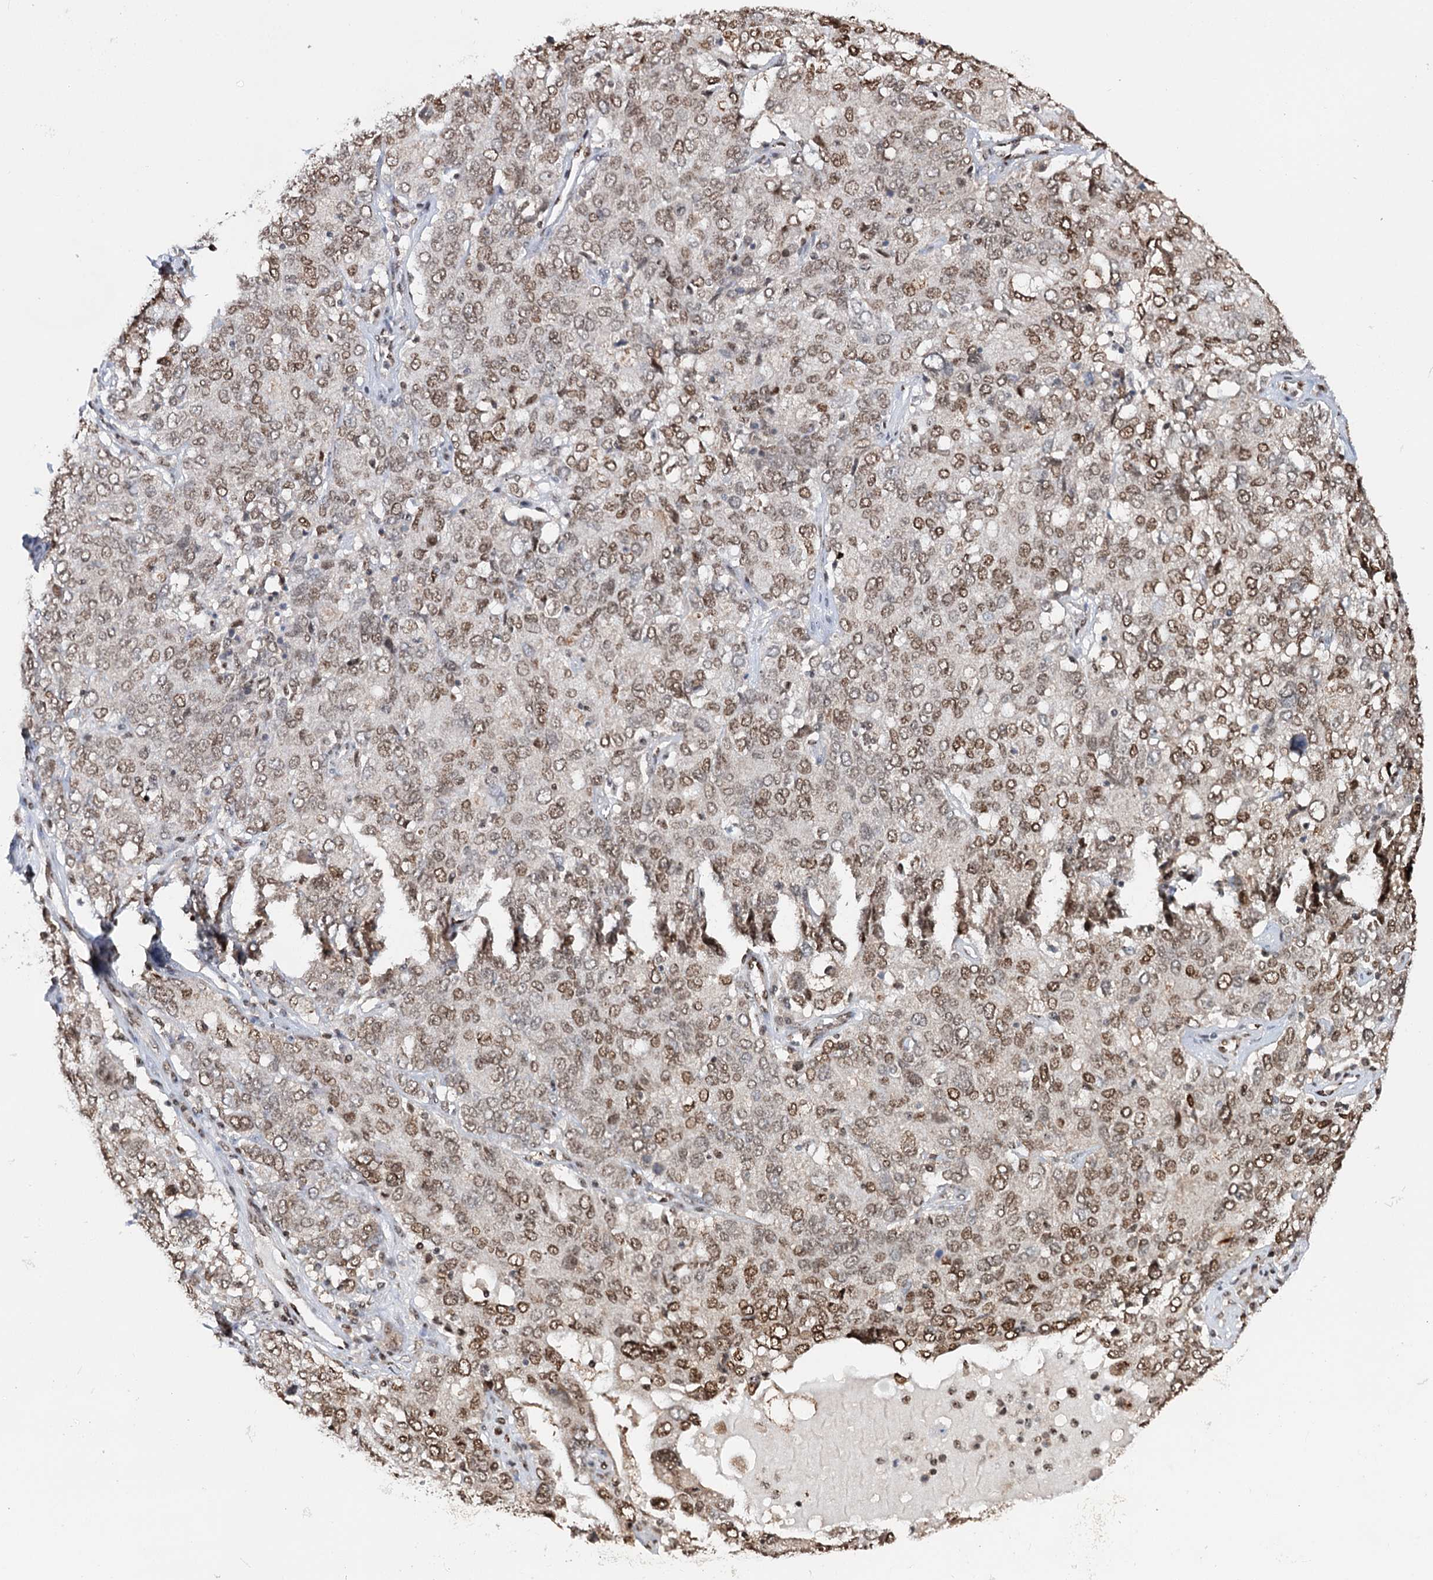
{"staining": {"intensity": "moderate", "quantity": ">75%", "location": "nuclear"}, "tissue": "ovarian cancer", "cell_type": "Tumor cells", "image_type": "cancer", "snomed": [{"axis": "morphology", "description": "Carcinoma, endometroid"}, {"axis": "topography", "description": "Ovary"}], "caption": "The histopathology image displays a brown stain indicating the presence of a protein in the nuclear of tumor cells in ovarian cancer (endometroid carcinoma).", "gene": "RPS27A", "patient": {"sex": "female", "age": 62}}